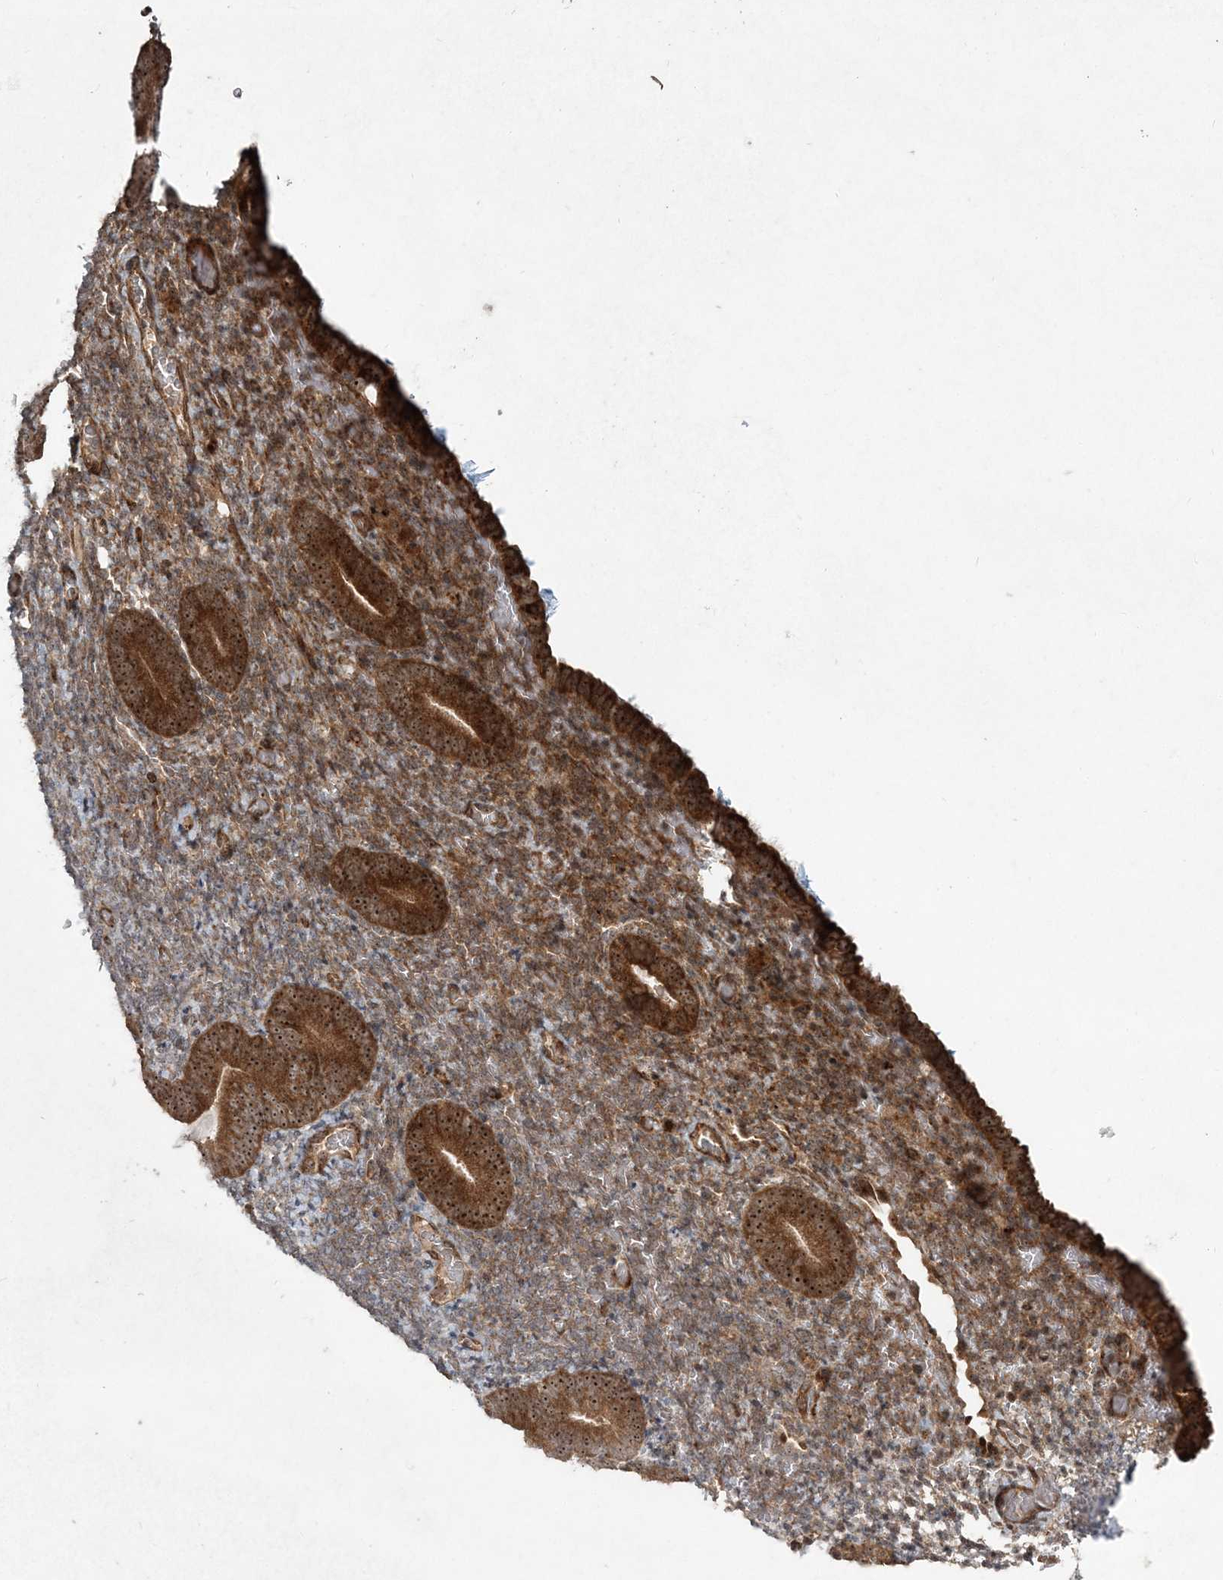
{"staining": {"intensity": "moderate", "quantity": "25%-75%", "location": "cytoplasmic/membranous"}, "tissue": "endometrium", "cell_type": "Cells in endometrial stroma", "image_type": "normal", "snomed": [{"axis": "morphology", "description": "Normal tissue, NOS"}, {"axis": "topography", "description": "Endometrium"}], "caption": "Protein expression analysis of unremarkable human endometrium reveals moderate cytoplasmic/membranous staining in approximately 25%-75% of cells in endometrial stroma. (DAB IHC, brown staining for protein, blue staining for nuclei).", "gene": "SERINC1", "patient": {"sex": "female", "age": 51}}